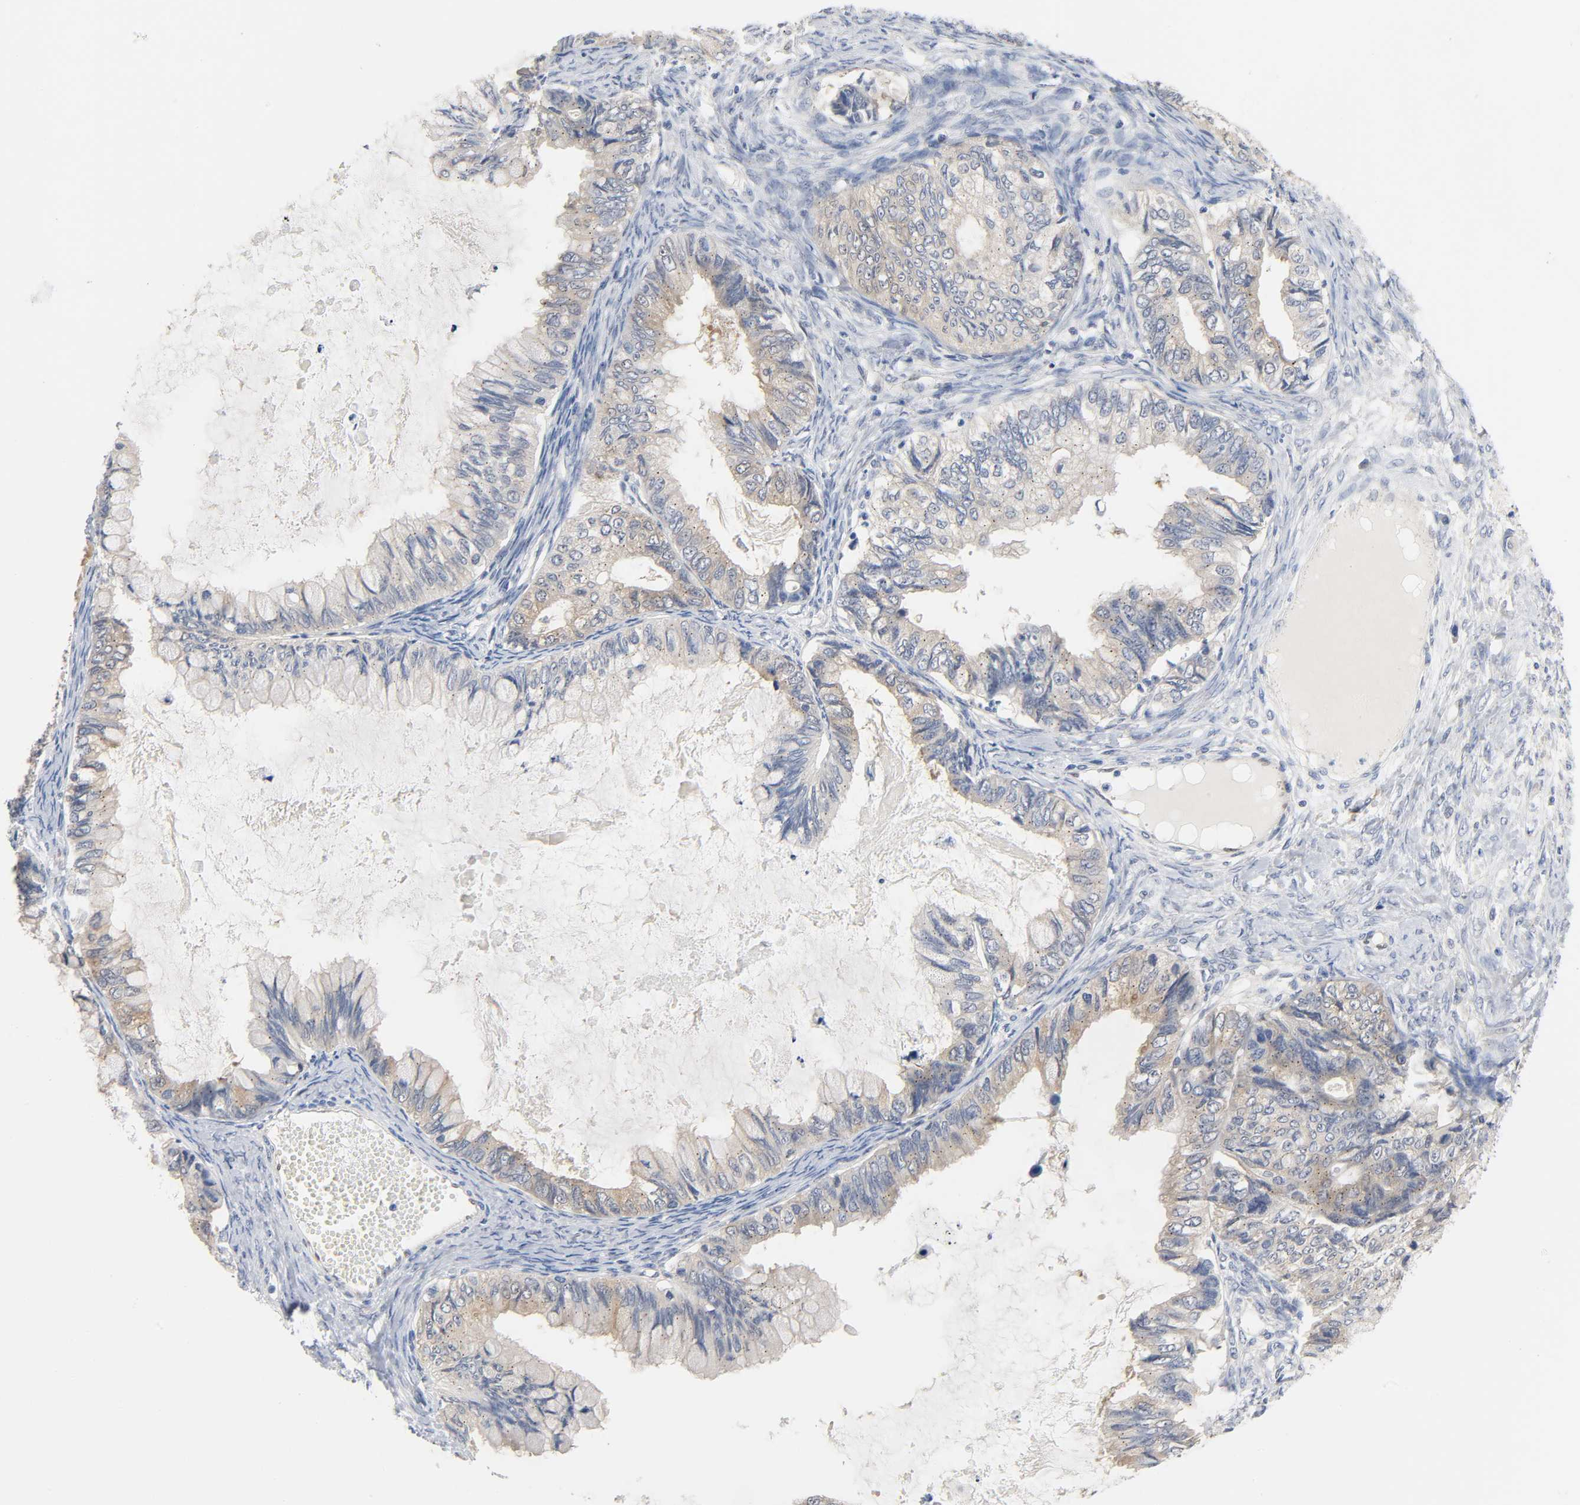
{"staining": {"intensity": "weak", "quantity": ">75%", "location": "cytoplasmic/membranous"}, "tissue": "ovarian cancer", "cell_type": "Tumor cells", "image_type": "cancer", "snomed": [{"axis": "morphology", "description": "Cystadenocarcinoma, mucinous, NOS"}, {"axis": "topography", "description": "Ovary"}], "caption": "About >75% of tumor cells in ovarian cancer display weak cytoplasmic/membranous protein positivity as visualized by brown immunohistochemical staining.", "gene": "FYN", "patient": {"sex": "female", "age": 80}}